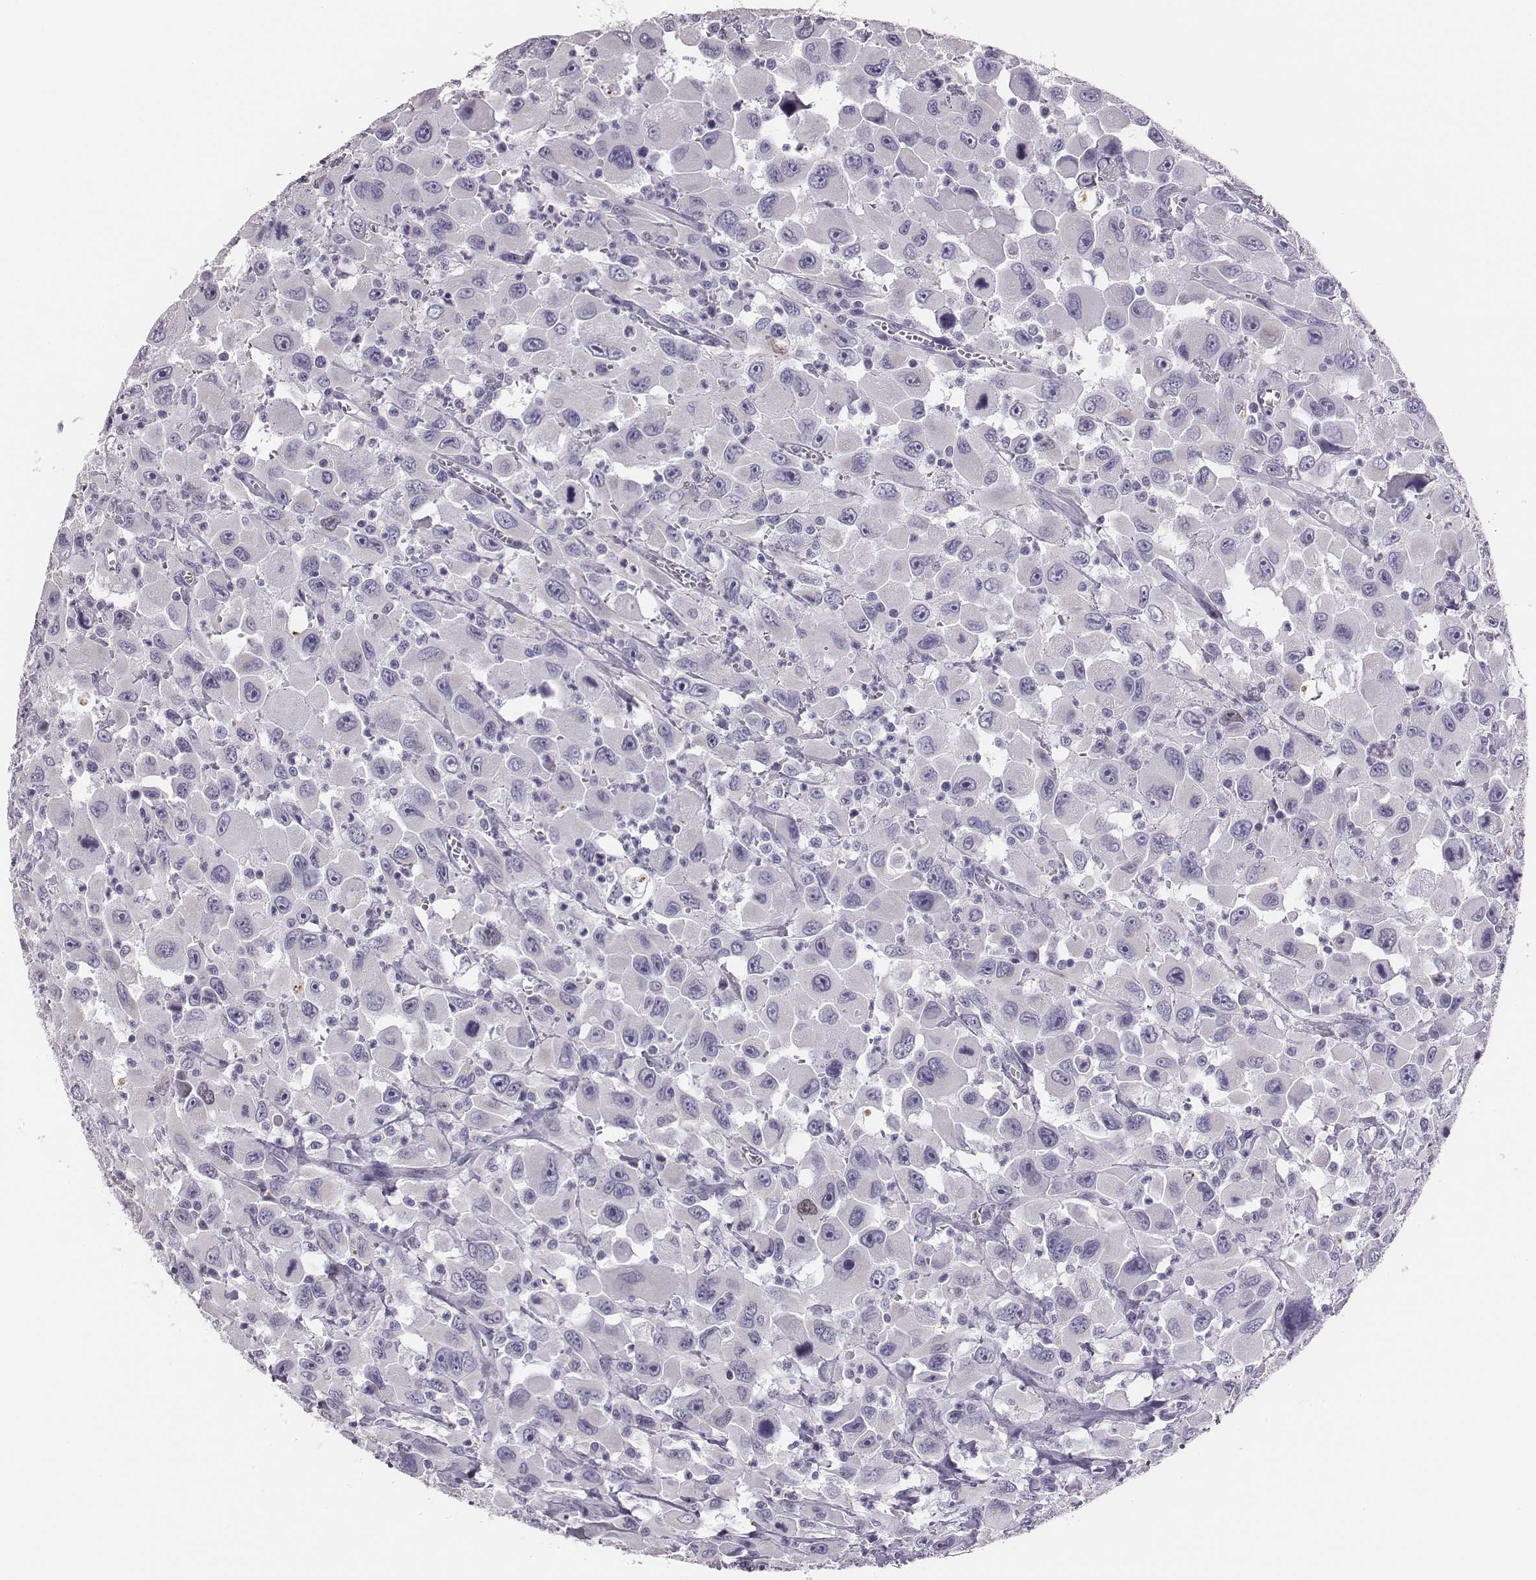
{"staining": {"intensity": "negative", "quantity": "none", "location": "none"}, "tissue": "head and neck cancer", "cell_type": "Tumor cells", "image_type": "cancer", "snomed": [{"axis": "morphology", "description": "Squamous cell carcinoma, NOS"}, {"axis": "morphology", "description": "Squamous cell carcinoma, metastatic, NOS"}, {"axis": "topography", "description": "Oral tissue"}, {"axis": "topography", "description": "Head-Neck"}], "caption": "Head and neck cancer was stained to show a protein in brown. There is no significant staining in tumor cells. (Brightfield microscopy of DAB immunohistochemistry (IHC) at high magnification).", "gene": "H1-6", "patient": {"sex": "female", "age": 85}}